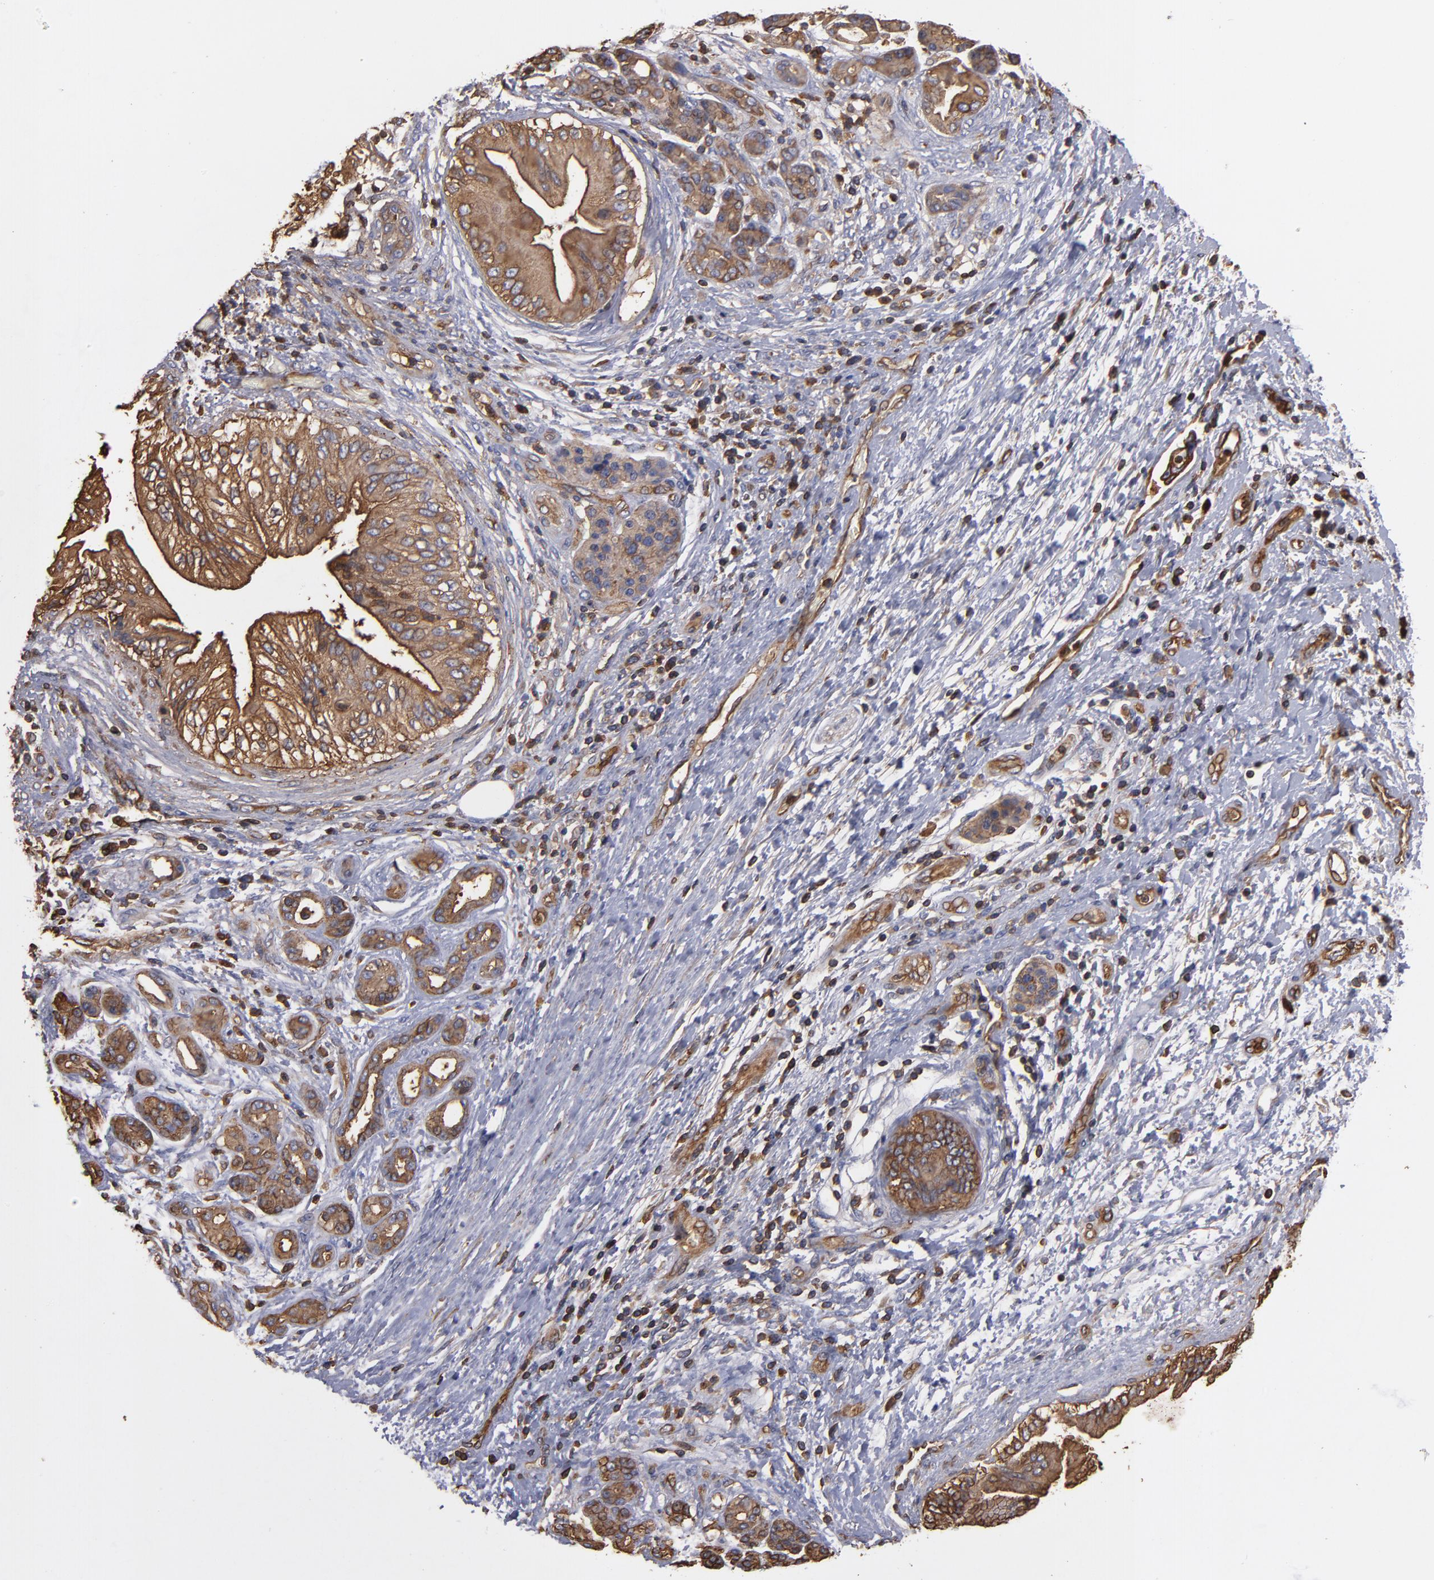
{"staining": {"intensity": "weak", "quantity": ">75%", "location": "cytoplasmic/membranous"}, "tissue": "pancreatic cancer", "cell_type": "Tumor cells", "image_type": "cancer", "snomed": [{"axis": "morphology", "description": "Adenocarcinoma, NOS"}, {"axis": "topography", "description": "Pancreas"}], "caption": "A histopathology image of human pancreatic cancer stained for a protein exhibits weak cytoplasmic/membranous brown staining in tumor cells.", "gene": "ACTN4", "patient": {"sex": "female", "age": 70}}